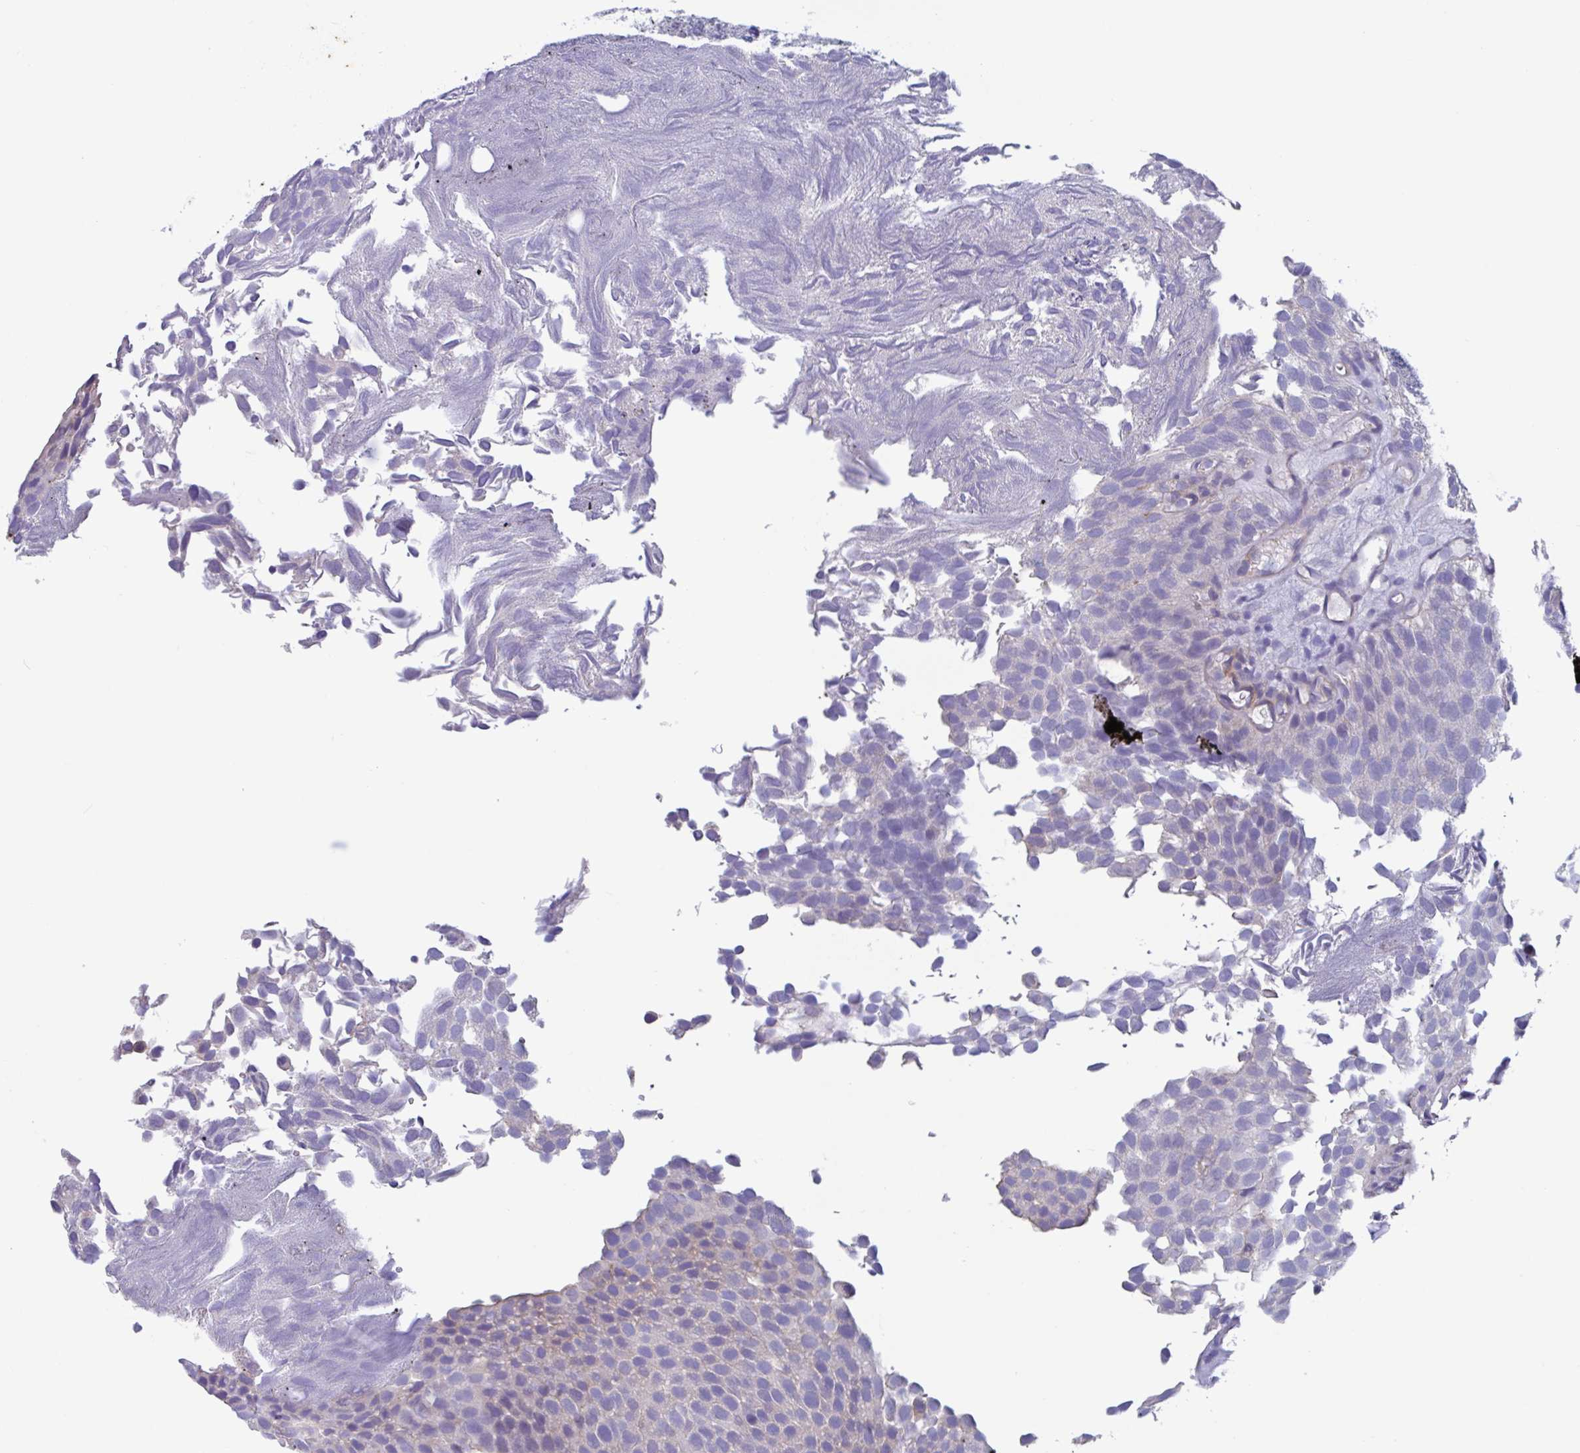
{"staining": {"intensity": "negative", "quantity": "none", "location": "none"}, "tissue": "urothelial cancer", "cell_type": "Tumor cells", "image_type": "cancer", "snomed": [{"axis": "morphology", "description": "Urothelial carcinoma, Low grade"}, {"axis": "topography", "description": "Urinary bladder"}], "caption": "Immunohistochemistry of urothelial carcinoma (low-grade) reveals no staining in tumor cells.", "gene": "SLC66A1", "patient": {"sex": "male", "age": 89}}